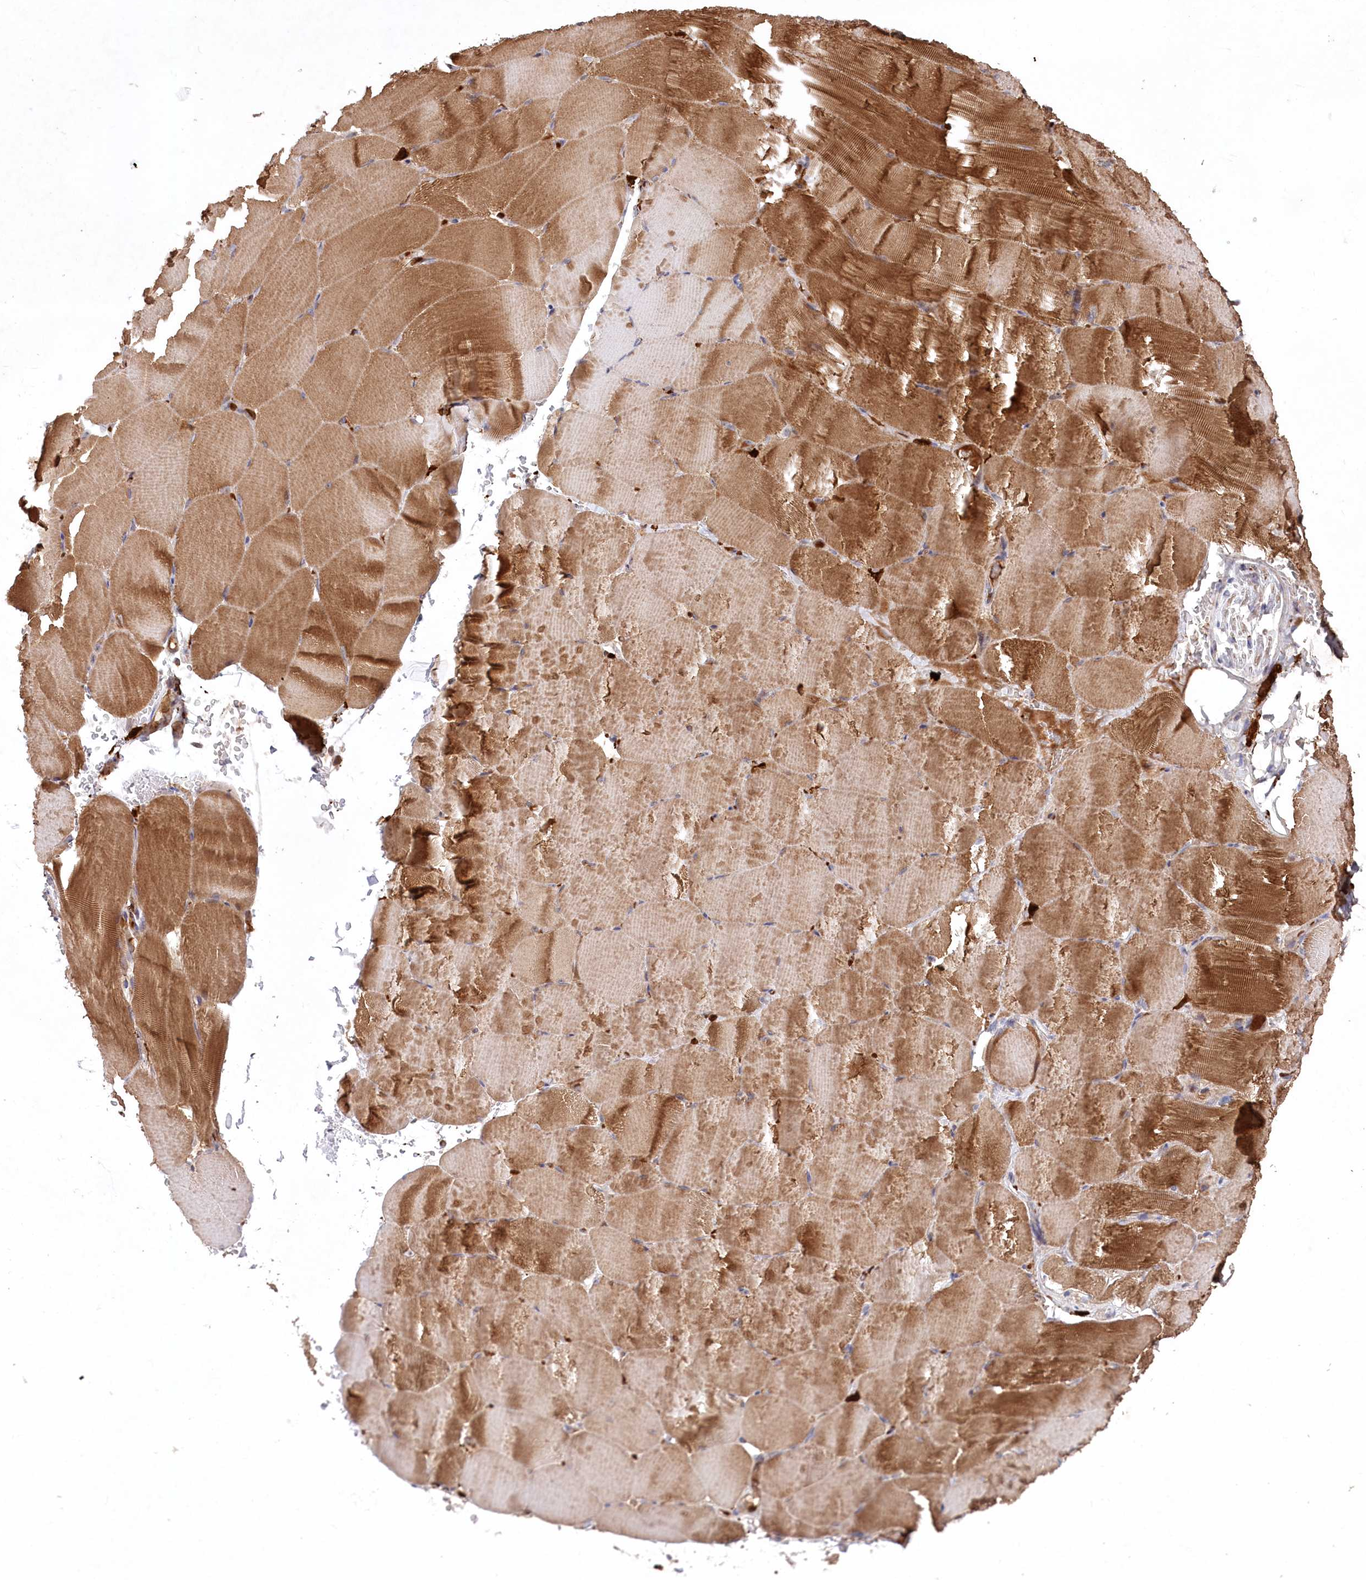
{"staining": {"intensity": "strong", "quantity": "25%-75%", "location": "cytoplasmic/membranous"}, "tissue": "skeletal muscle", "cell_type": "Myocytes", "image_type": "normal", "snomed": [{"axis": "morphology", "description": "Normal tissue, NOS"}, {"axis": "topography", "description": "Skeletal muscle"}, {"axis": "topography", "description": "Parathyroid gland"}], "caption": "Immunohistochemistry of benign skeletal muscle reveals high levels of strong cytoplasmic/membranous expression in approximately 25%-75% of myocytes. The staining is performed using DAB brown chromogen to label protein expression. The nuclei are counter-stained blue using hematoxylin.", "gene": "PPP1R21", "patient": {"sex": "female", "age": 37}}